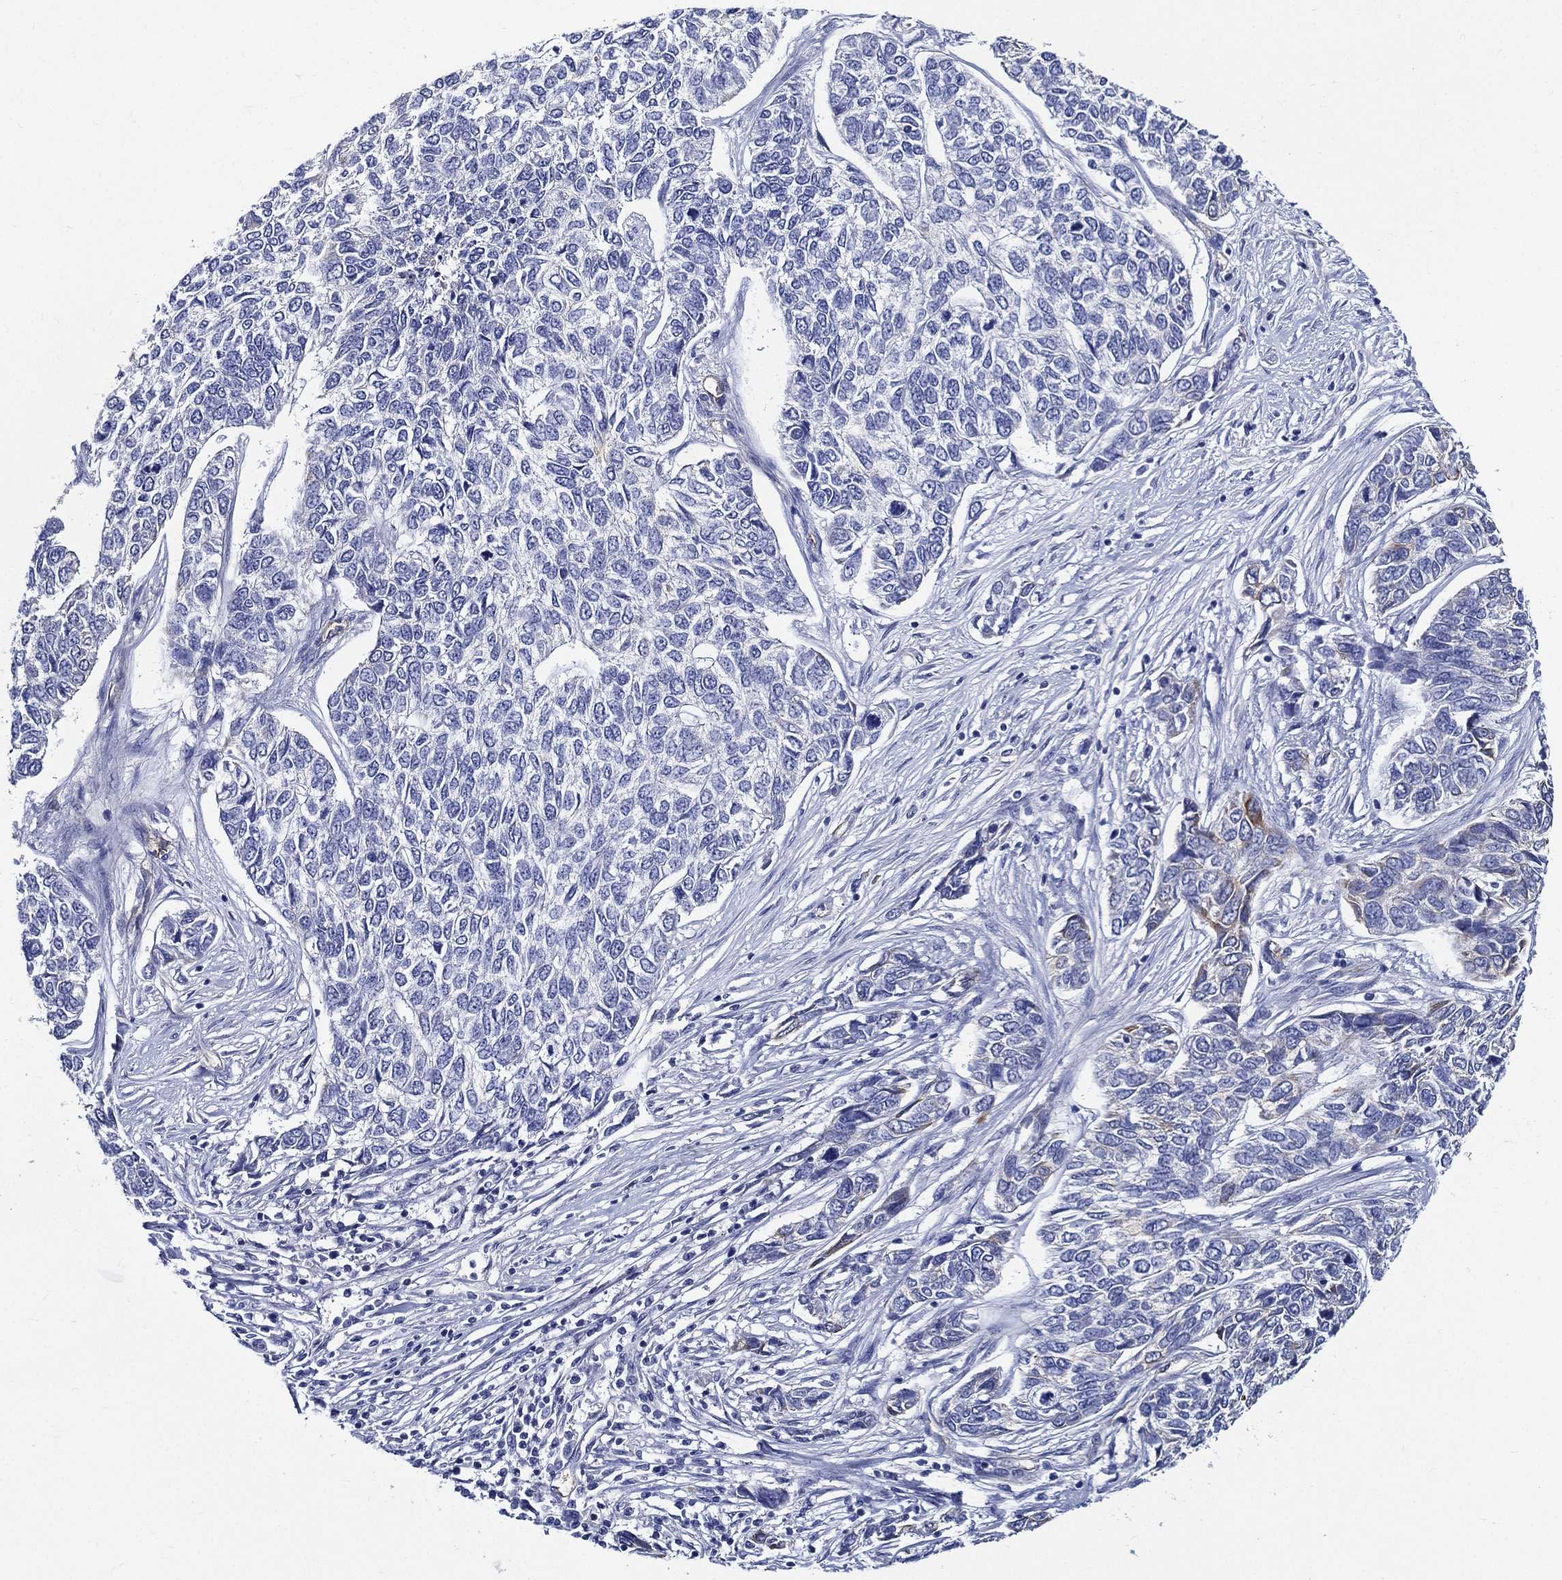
{"staining": {"intensity": "negative", "quantity": "none", "location": "none"}, "tissue": "skin cancer", "cell_type": "Tumor cells", "image_type": "cancer", "snomed": [{"axis": "morphology", "description": "Basal cell carcinoma"}, {"axis": "topography", "description": "Skin"}], "caption": "This image is of skin cancer stained with immunohistochemistry (IHC) to label a protein in brown with the nuclei are counter-stained blue. There is no staining in tumor cells. (DAB (3,3'-diaminobenzidine) immunohistochemistry visualized using brightfield microscopy, high magnification).", "gene": "NEDD9", "patient": {"sex": "female", "age": 65}}